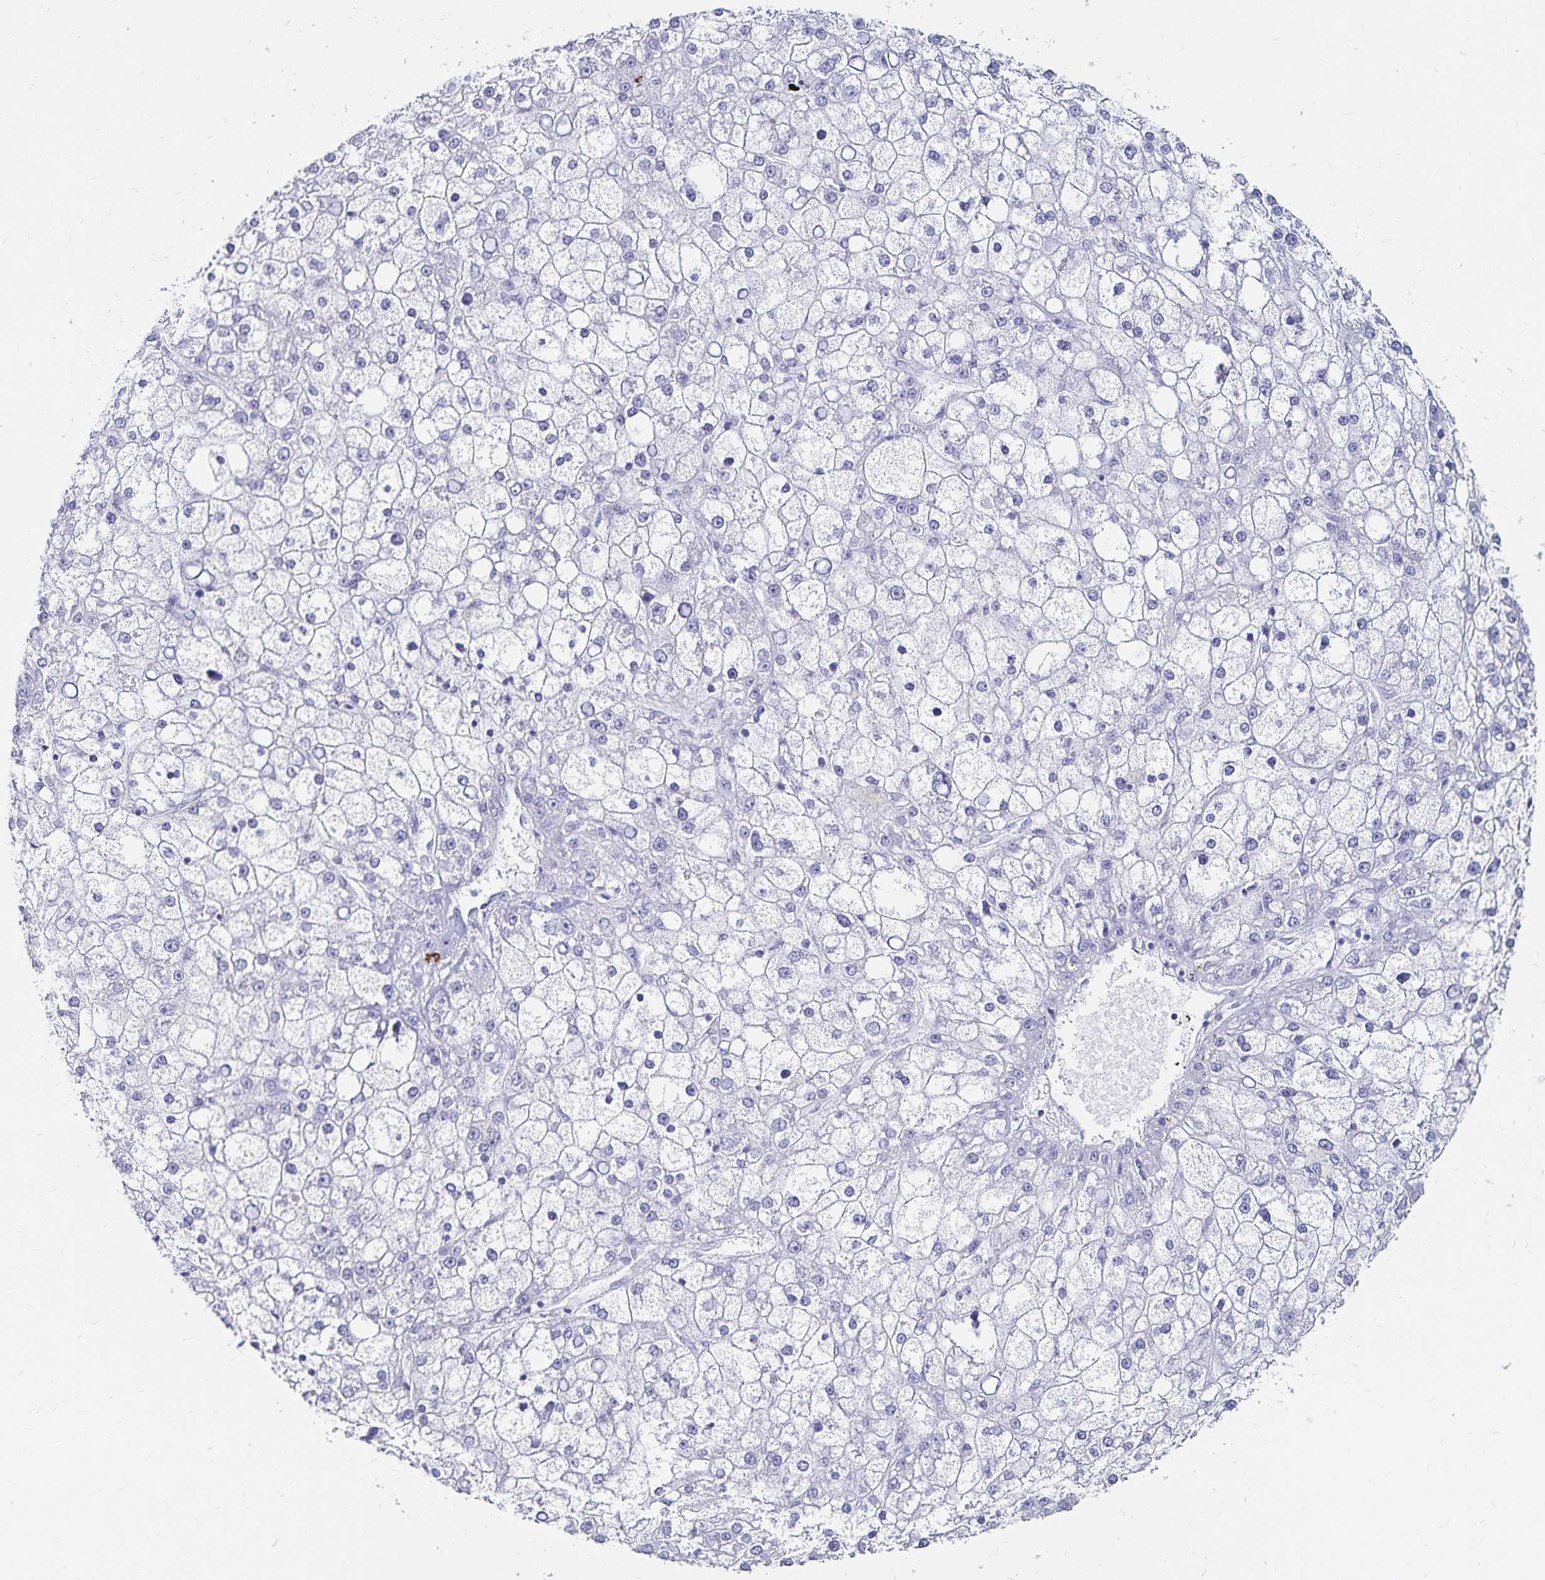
{"staining": {"intensity": "negative", "quantity": "none", "location": "none"}, "tissue": "liver cancer", "cell_type": "Tumor cells", "image_type": "cancer", "snomed": [{"axis": "morphology", "description": "Carcinoma, Hepatocellular, NOS"}, {"axis": "topography", "description": "Liver"}], "caption": "There is no significant expression in tumor cells of liver hepatocellular carcinoma.", "gene": "TNIP1", "patient": {"sex": "male", "age": 67}}